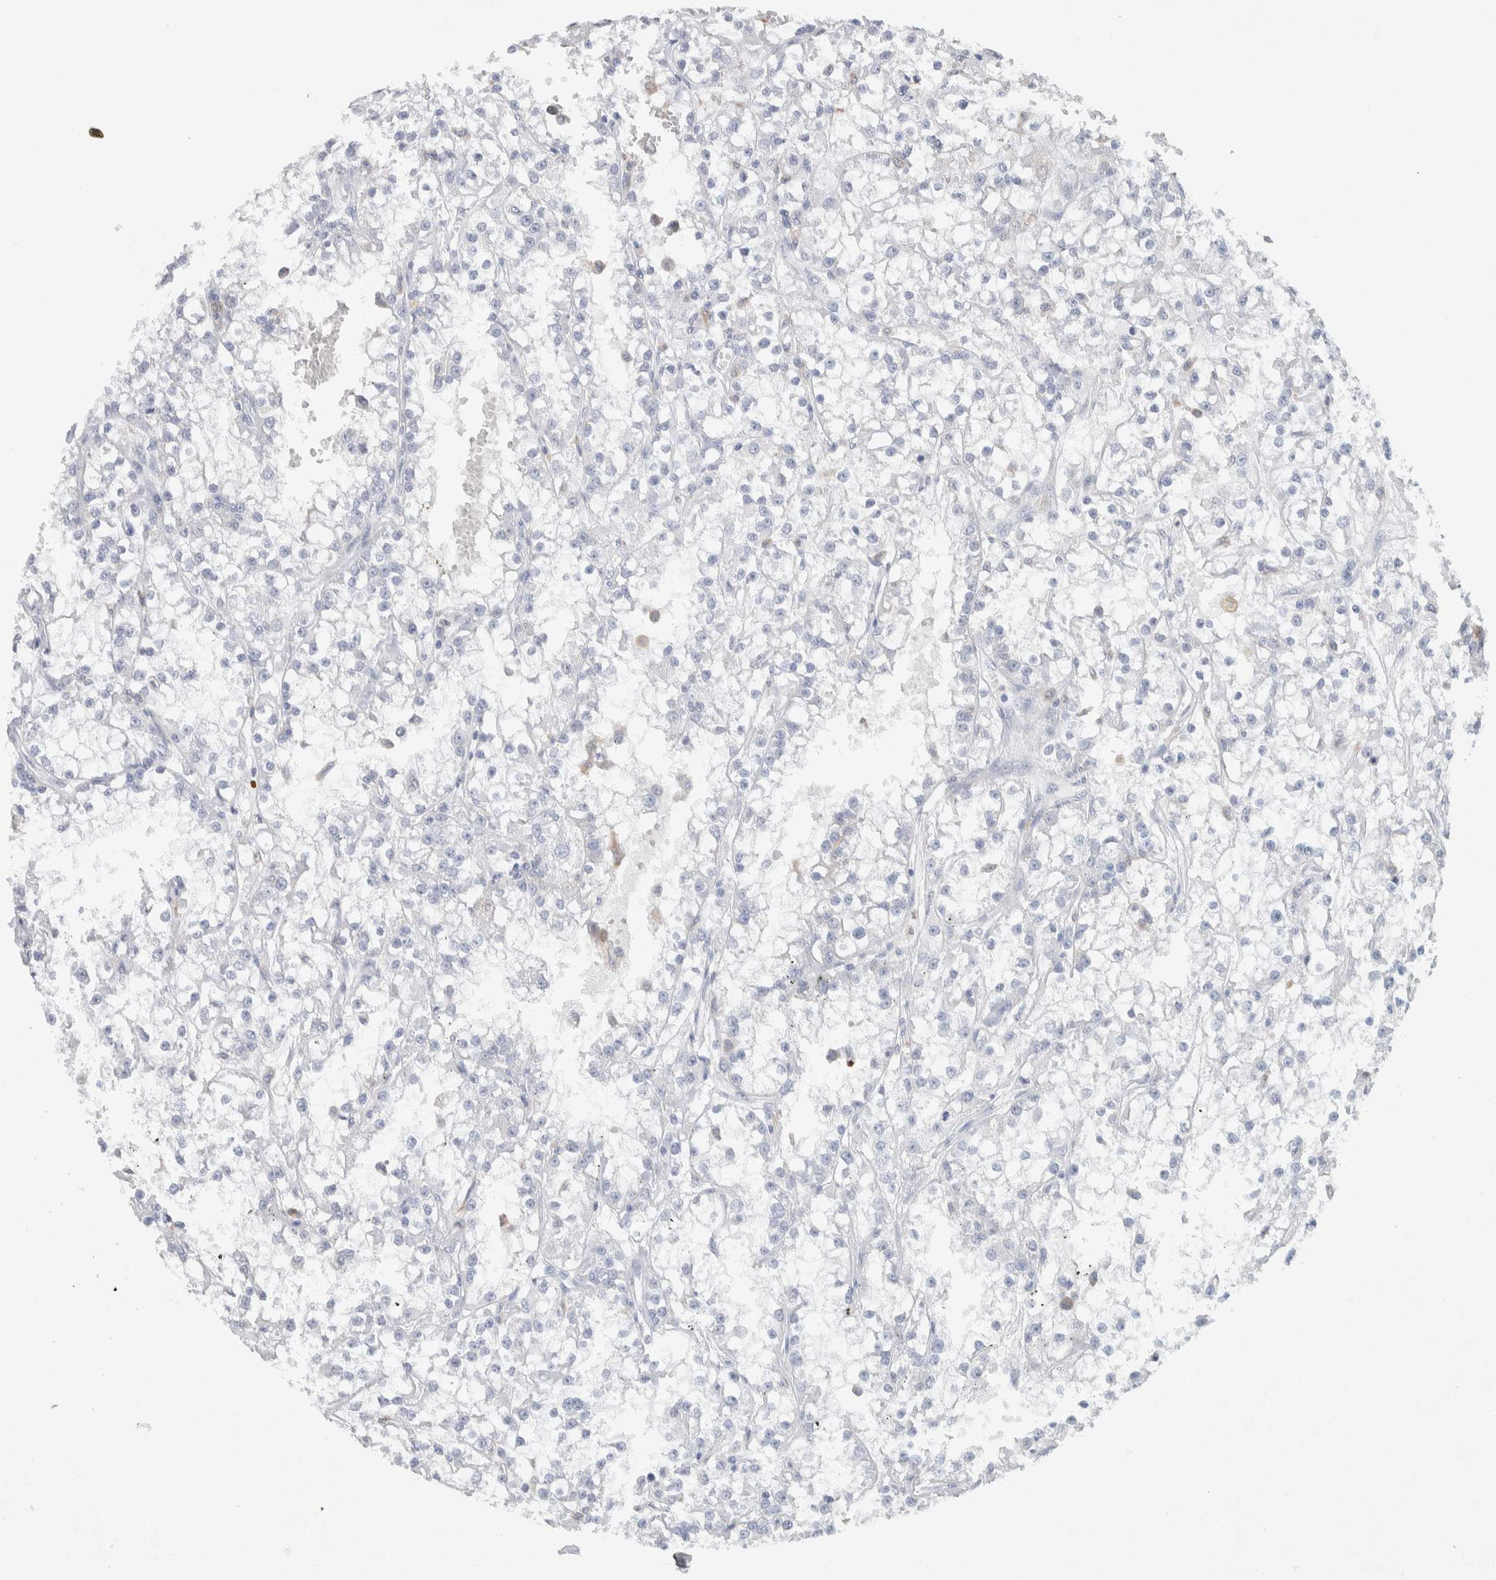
{"staining": {"intensity": "negative", "quantity": "none", "location": "none"}, "tissue": "renal cancer", "cell_type": "Tumor cells", "image_type": "cancer", "snomed": [{"axis": "morphology", "description": "Adenocarcinoma, NOS"}, {"axis": "topography", "description": "Kidney"}], "caption": "Tumor cells show no significant positivity in renal adenocarcinoma.", "gene": "NCF2", "patient": {"sex": "female", "age": 52}}